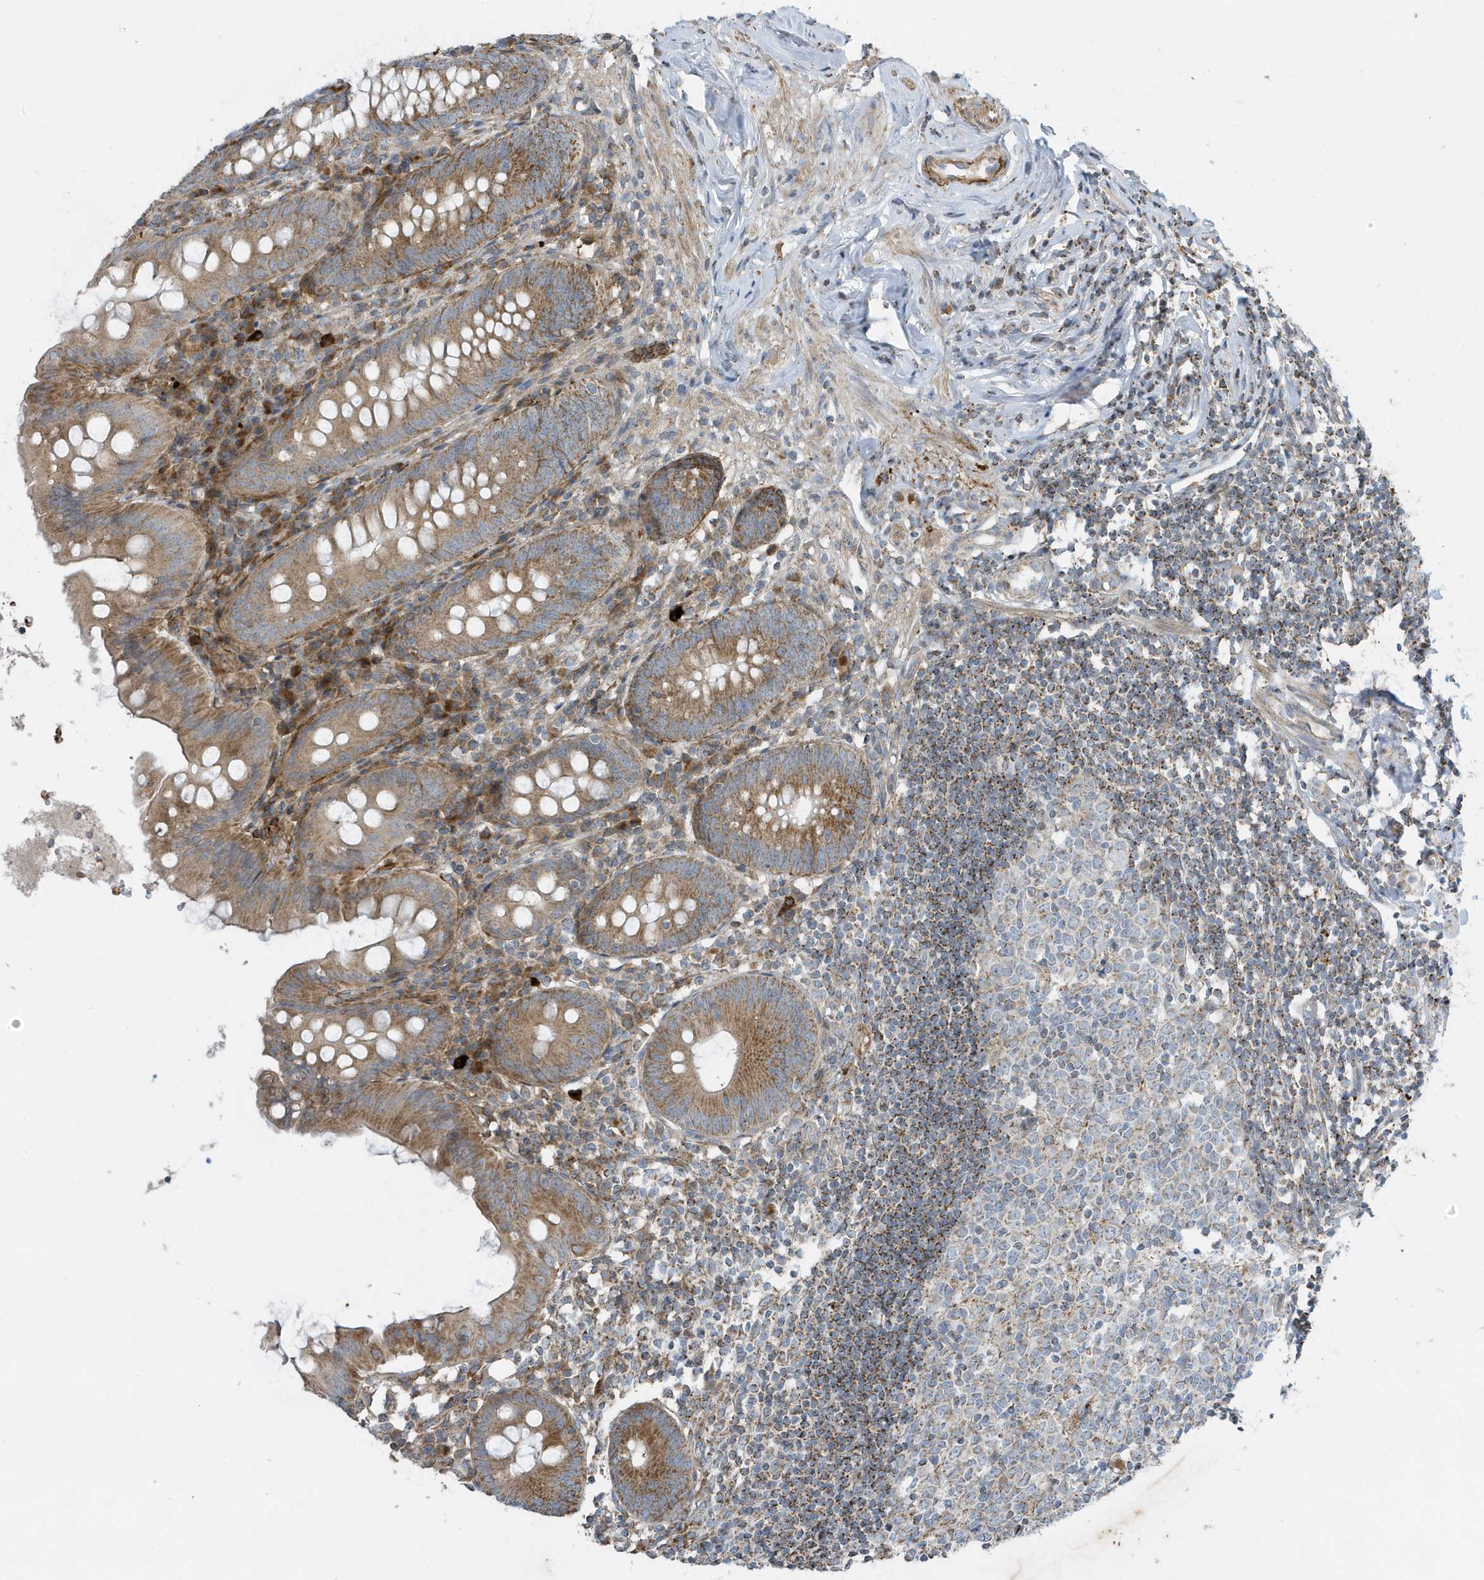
{"staining": {"intensity": "moderate", "quantity": ">75%", "location": "cytoplasmic/membranous"}, "tissue": "appendix", "cell_type": "Glandular cells", "image_type": "normal", "snomed": [{"axis": "morphology", "description": "Normal tissue, NOS"}, {"axis": "topography", "description": "Appendix"}], "caption": "This micrograph displays immunohistochemistry staining of unremarkable appendix, with medium moderate cytoplasmic/membranous positivity in approximately >75% of glandular cells.", "gene": "SLC38A2", "patient": {"sex": "female", "age": 54}}